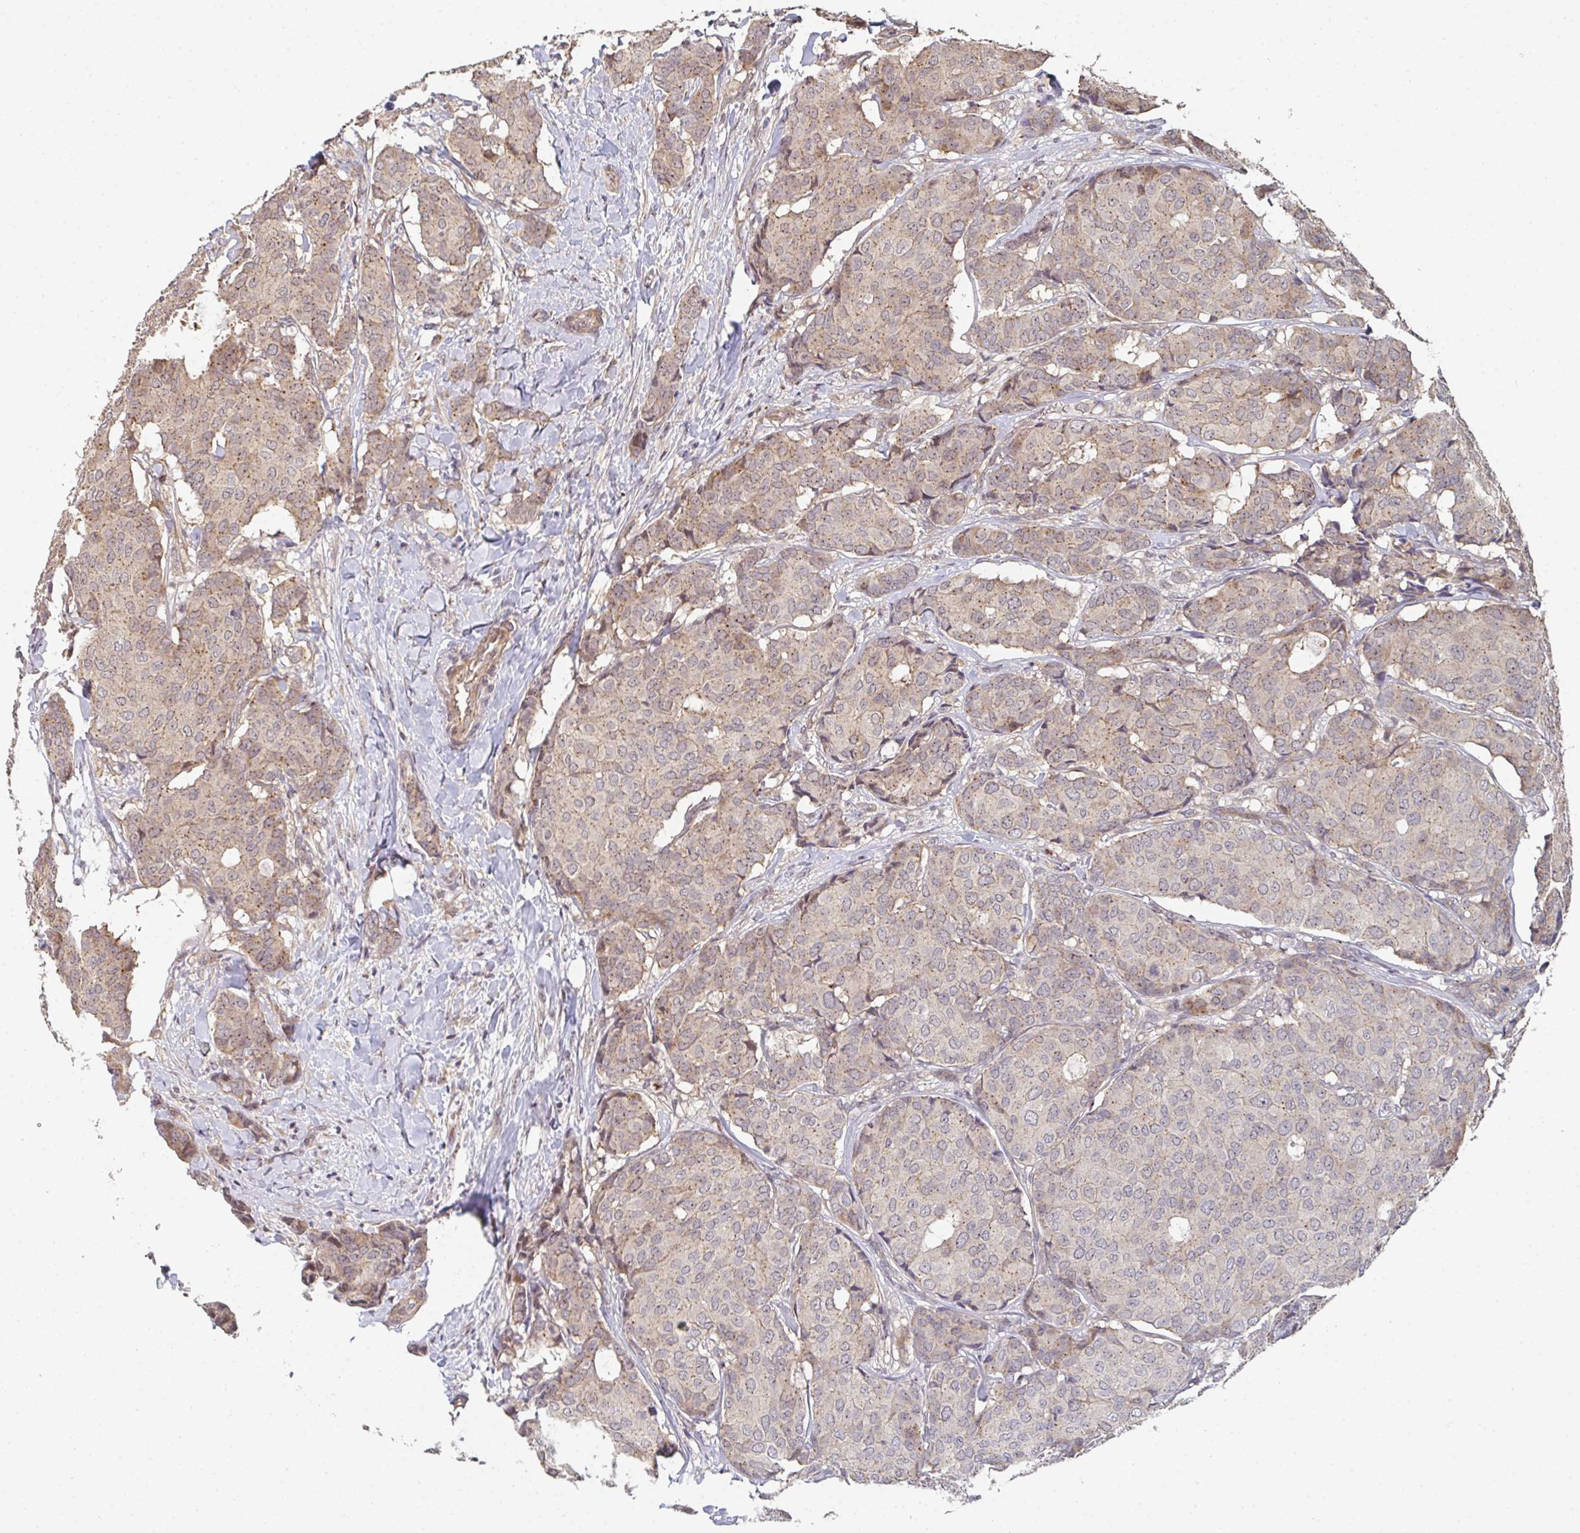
{"staining": {"intensity": "weak", "quantity": "25%-75%", "location": "cytoplasmic/membranous"}, "tissue": "breast cancer", "cell_type": "Tumor cells", "image_type": "cancer", "snomed": [{"axis": "morphology", "description": "Duct carcinoma"}, {"axis": "topography", "description": "Breast"}], "caption": "Immunohistochemical staining of breast cancer (infiltrating ductal carcinoma) demonstrates low levels of weak cytoplasmic/membranous positivity in approximately 25%-75% of tumor cells. (DAB (3,3'-diaminobenzidine) IHC with brightfield microscopy, high magnification).", "gene": "SIMC1", "patient": {"sex": "female", "age": 75}}